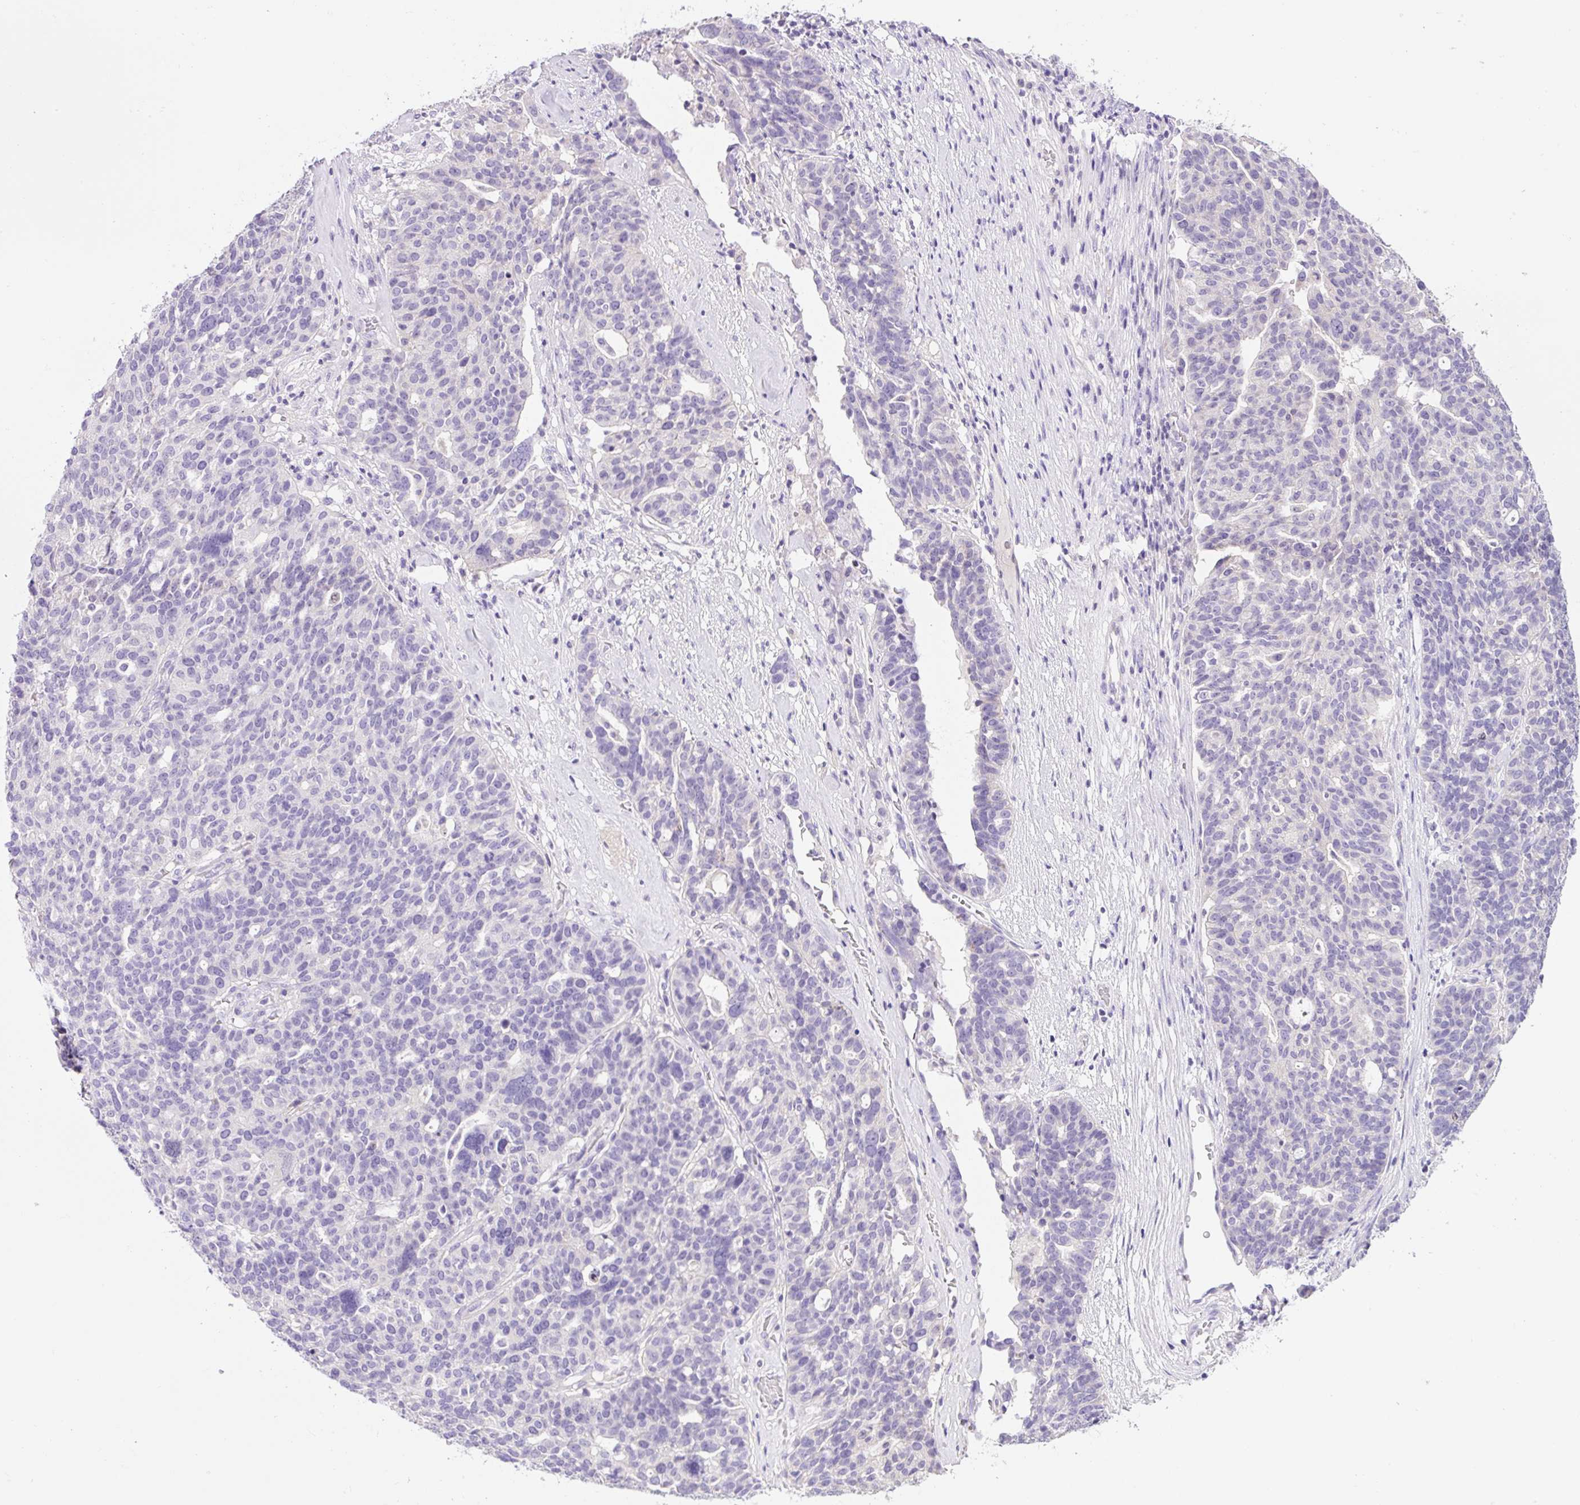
{"staining": {"intensity": "negative", "quantity": "none", "location": "none"}, "tissue": "ovarian cancer", "cell_type": "Tumor cells", "image_type": "cancer", "snomed": [{"axis": "morphology", "description": "Cystadenocarcinoma, serous, NOS"}, {"axis": "topography", "description": "Ovary"}], "caption": "This is an immunohistochemistry photomicrograph of ovarian cancer (serous cystadenocarcinoma). There is no staining in tumor cells.", "gene": "NDST3", "patient": {"sex": "female", "age": 59}}